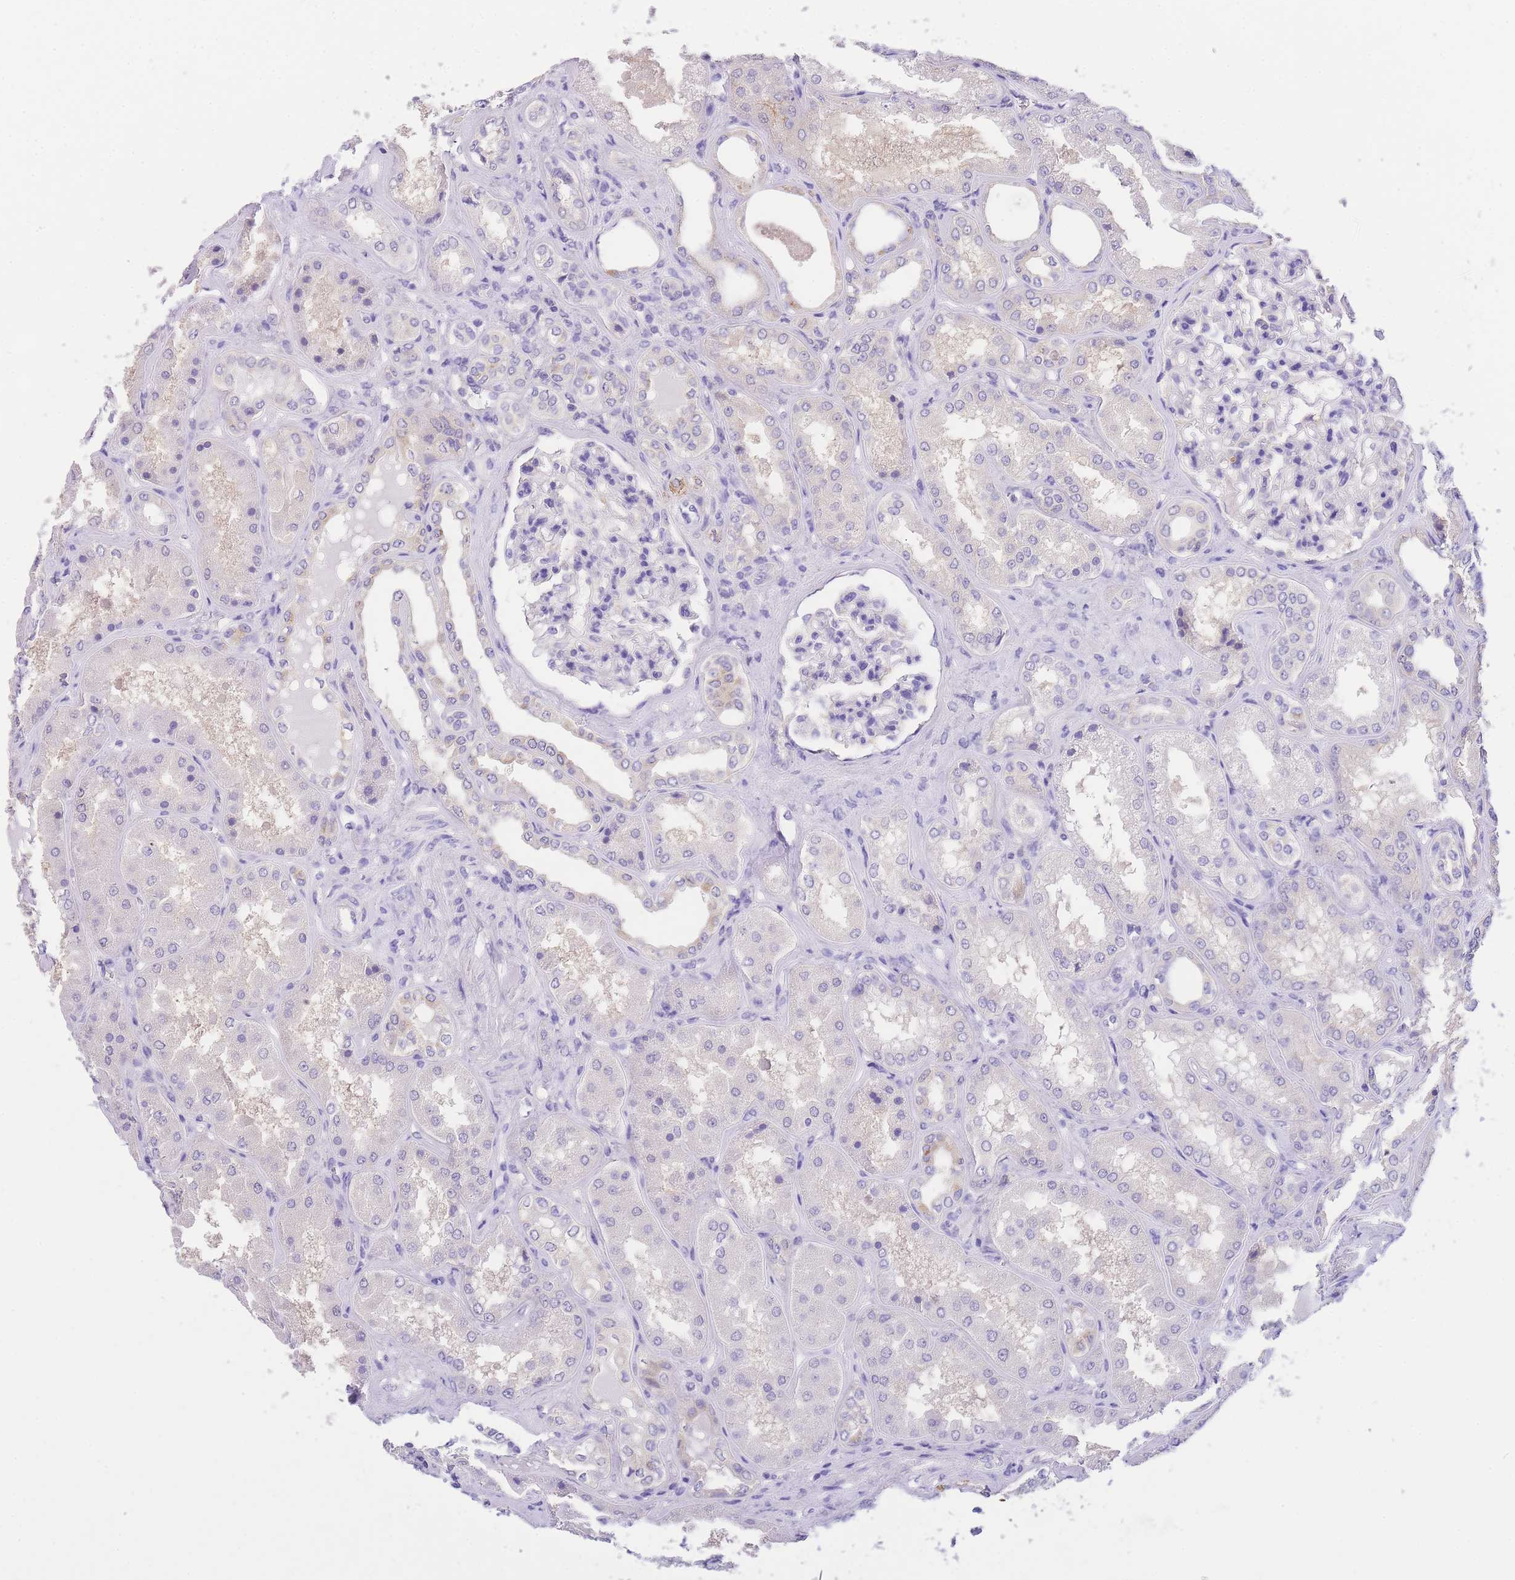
{"staining": {"intensity": "negative", "quantity": "none", "location": "none"}, "tissue": "kidney", "cell_type": "Cells in glomeruli", "image_type": "normal", "snomed": [{"axis": "morphology", "description": "Normal tissue, NOS"}, {"axis": "topography", "description": "Kidney"}], "caption": "Cells in glomeruli show no significant protein expression in unremarkable kidney.", "gene": "EPN2", "patient": {"sex": "female", "age": 56}}